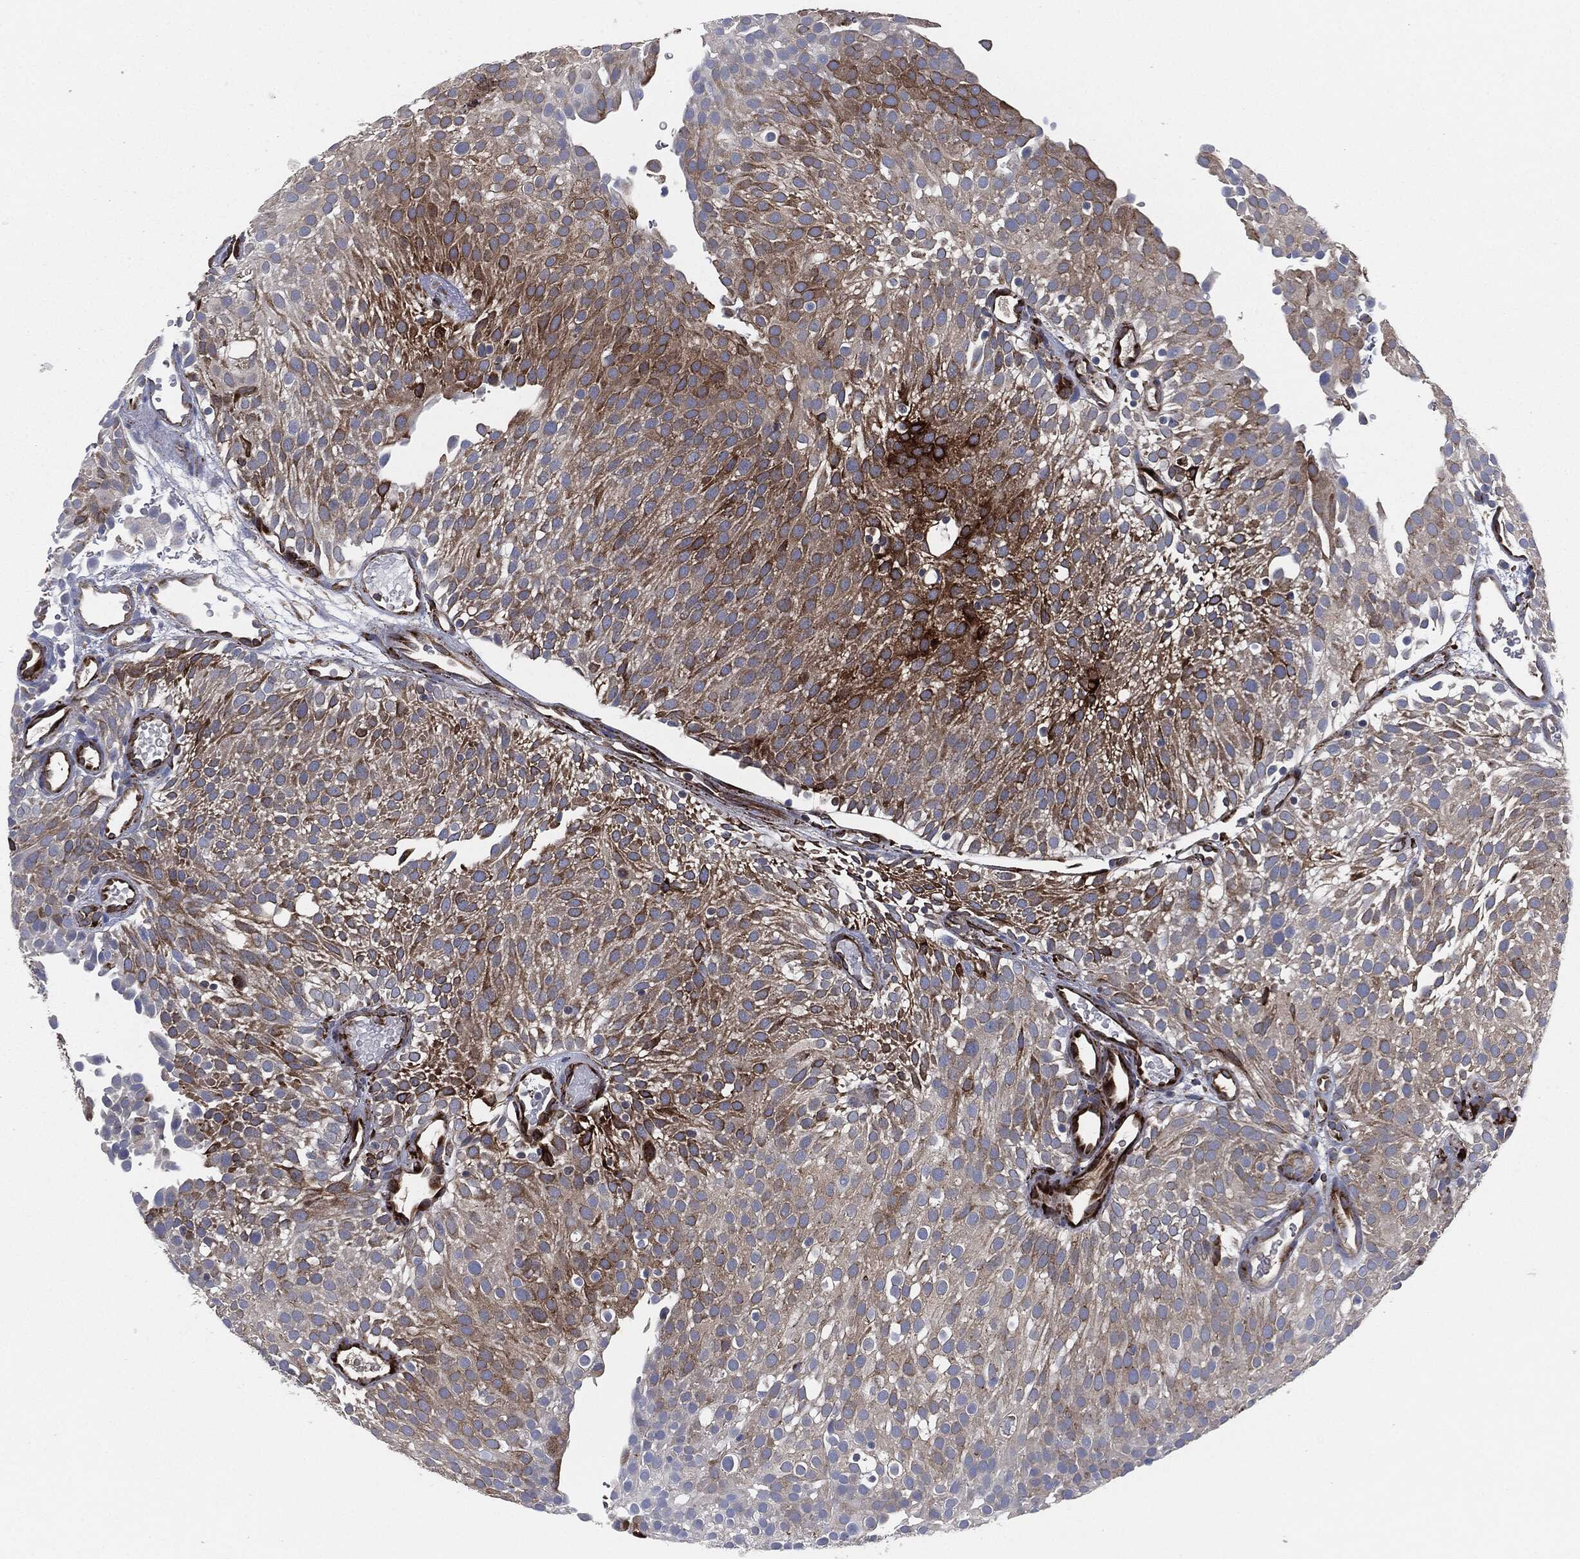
{"staining": {"intensity": "strong", "quantity": "<25%", "location": "cytoplasmic/membranous"}, "tissue": "urothelial cancer", "cell_type": "Tumor cells", "image_type": "cancer", "snomed": [{"axis": "morphology", "description": "Urothelial carcinoma, Low grade"}, {"axis": "topography", "description": "Urinary bladder"}], "caption": "Immunohistochemical staining of human urothelial carcinoma (low-grade) demonstrates medium levels of strong cytoplasmic/membranous staining in approximately <25% of tumor cells.", "gene": "CALR", "patient": {"sex": "male", "age": 78}}